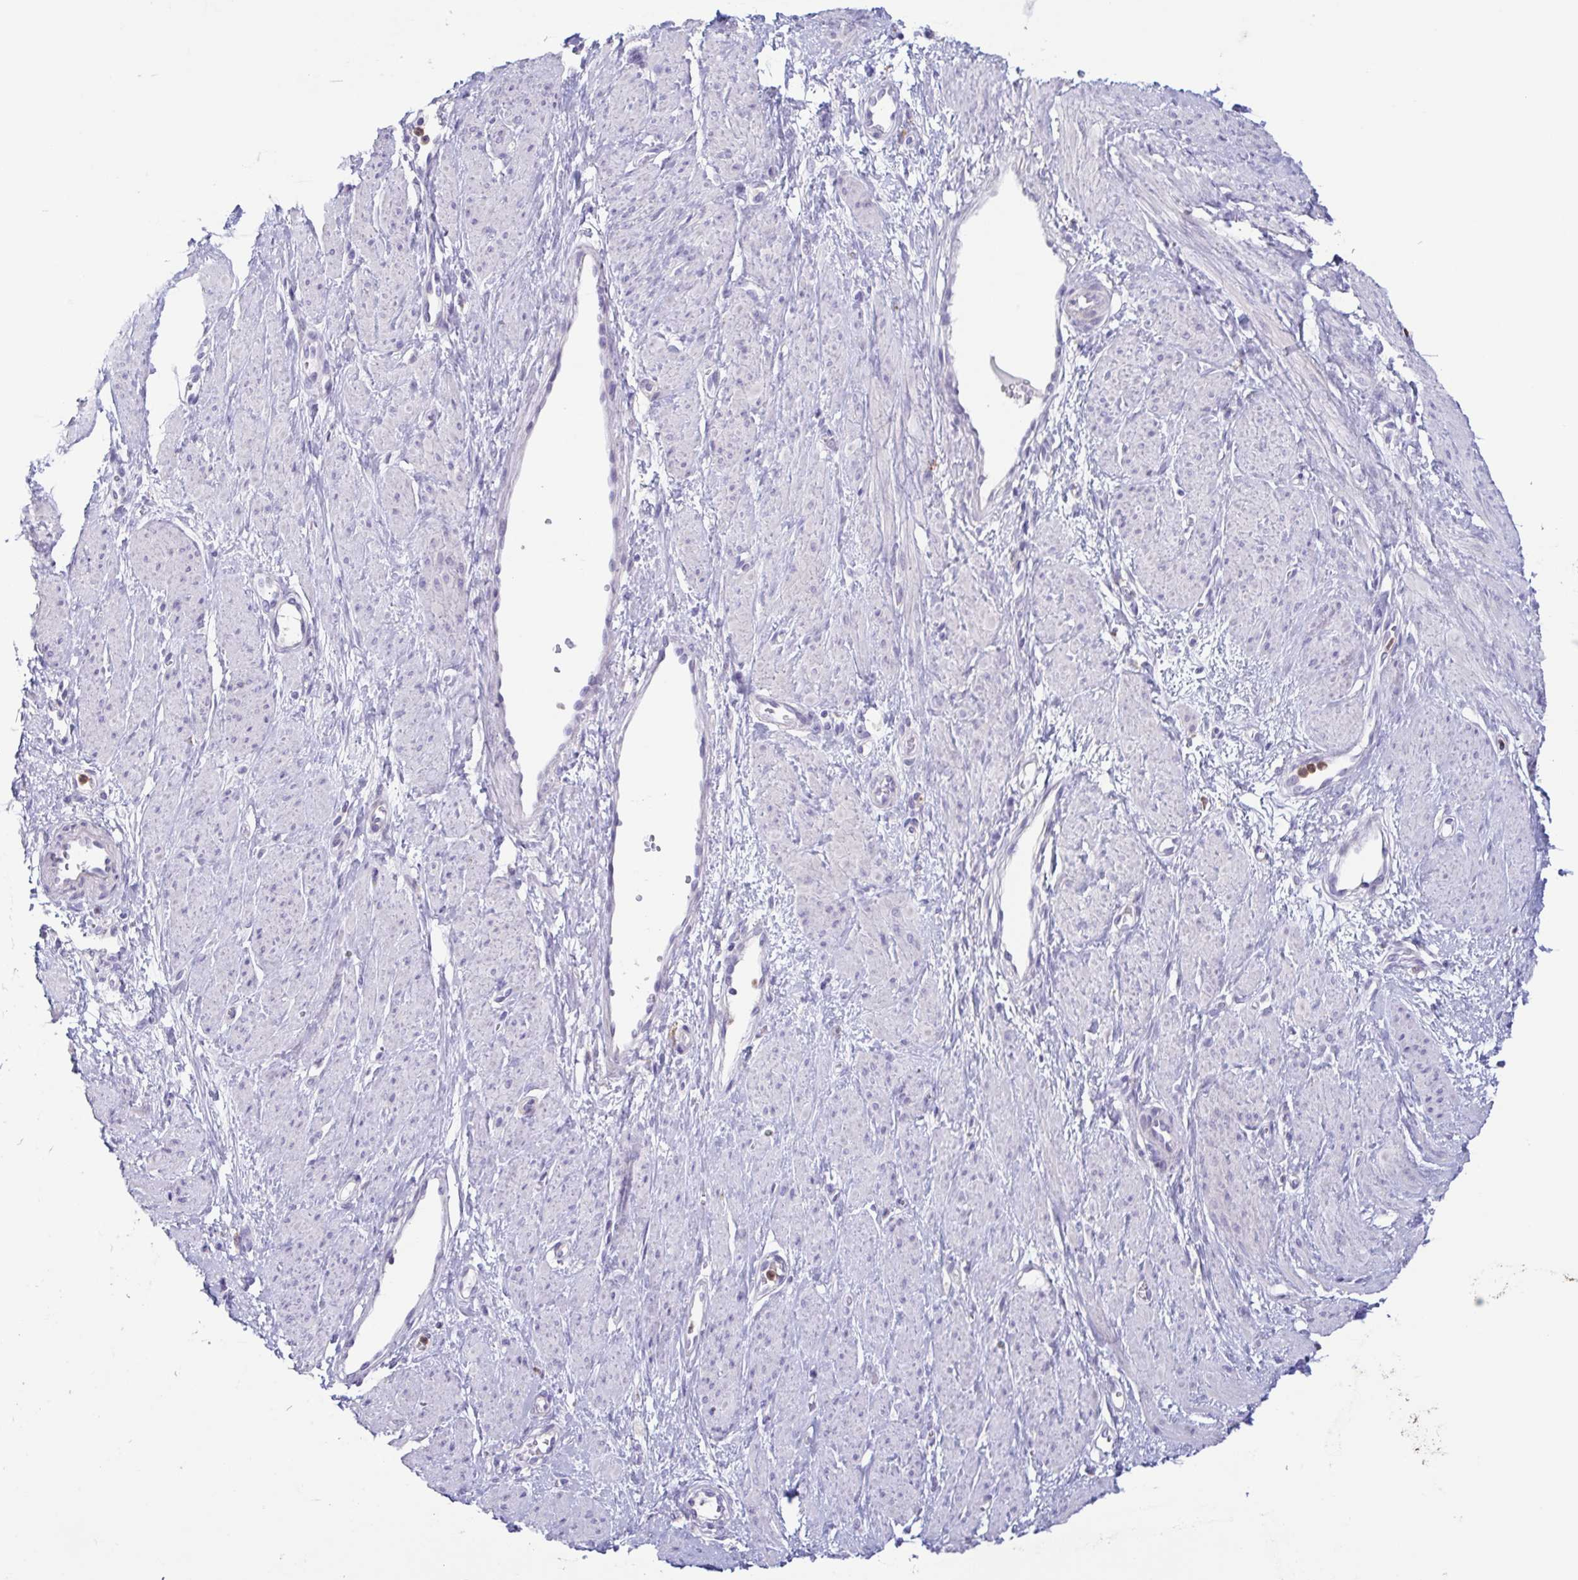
{"staining": {"intensity": "negative", "quantity": "none", "location": "none"}, "tissue": "smooth muscle", "cell_type": "Smooth muscle cells", "image_type": "normal", "snomed": [{"axis": "morphology", "description": "Normal tissue, NOS"}, {"axis": "topography", "description": "Smooth muscle"}, {"axis": "topography", "description": "Uterus"}], "caption": "Immunohistochemistry (IHC) of normal human smooth muscle exhibits no positivity in smooth muscle cells.", "gene": "ATP6V1G2", "patient": {"sex": "female", "age": 39}}